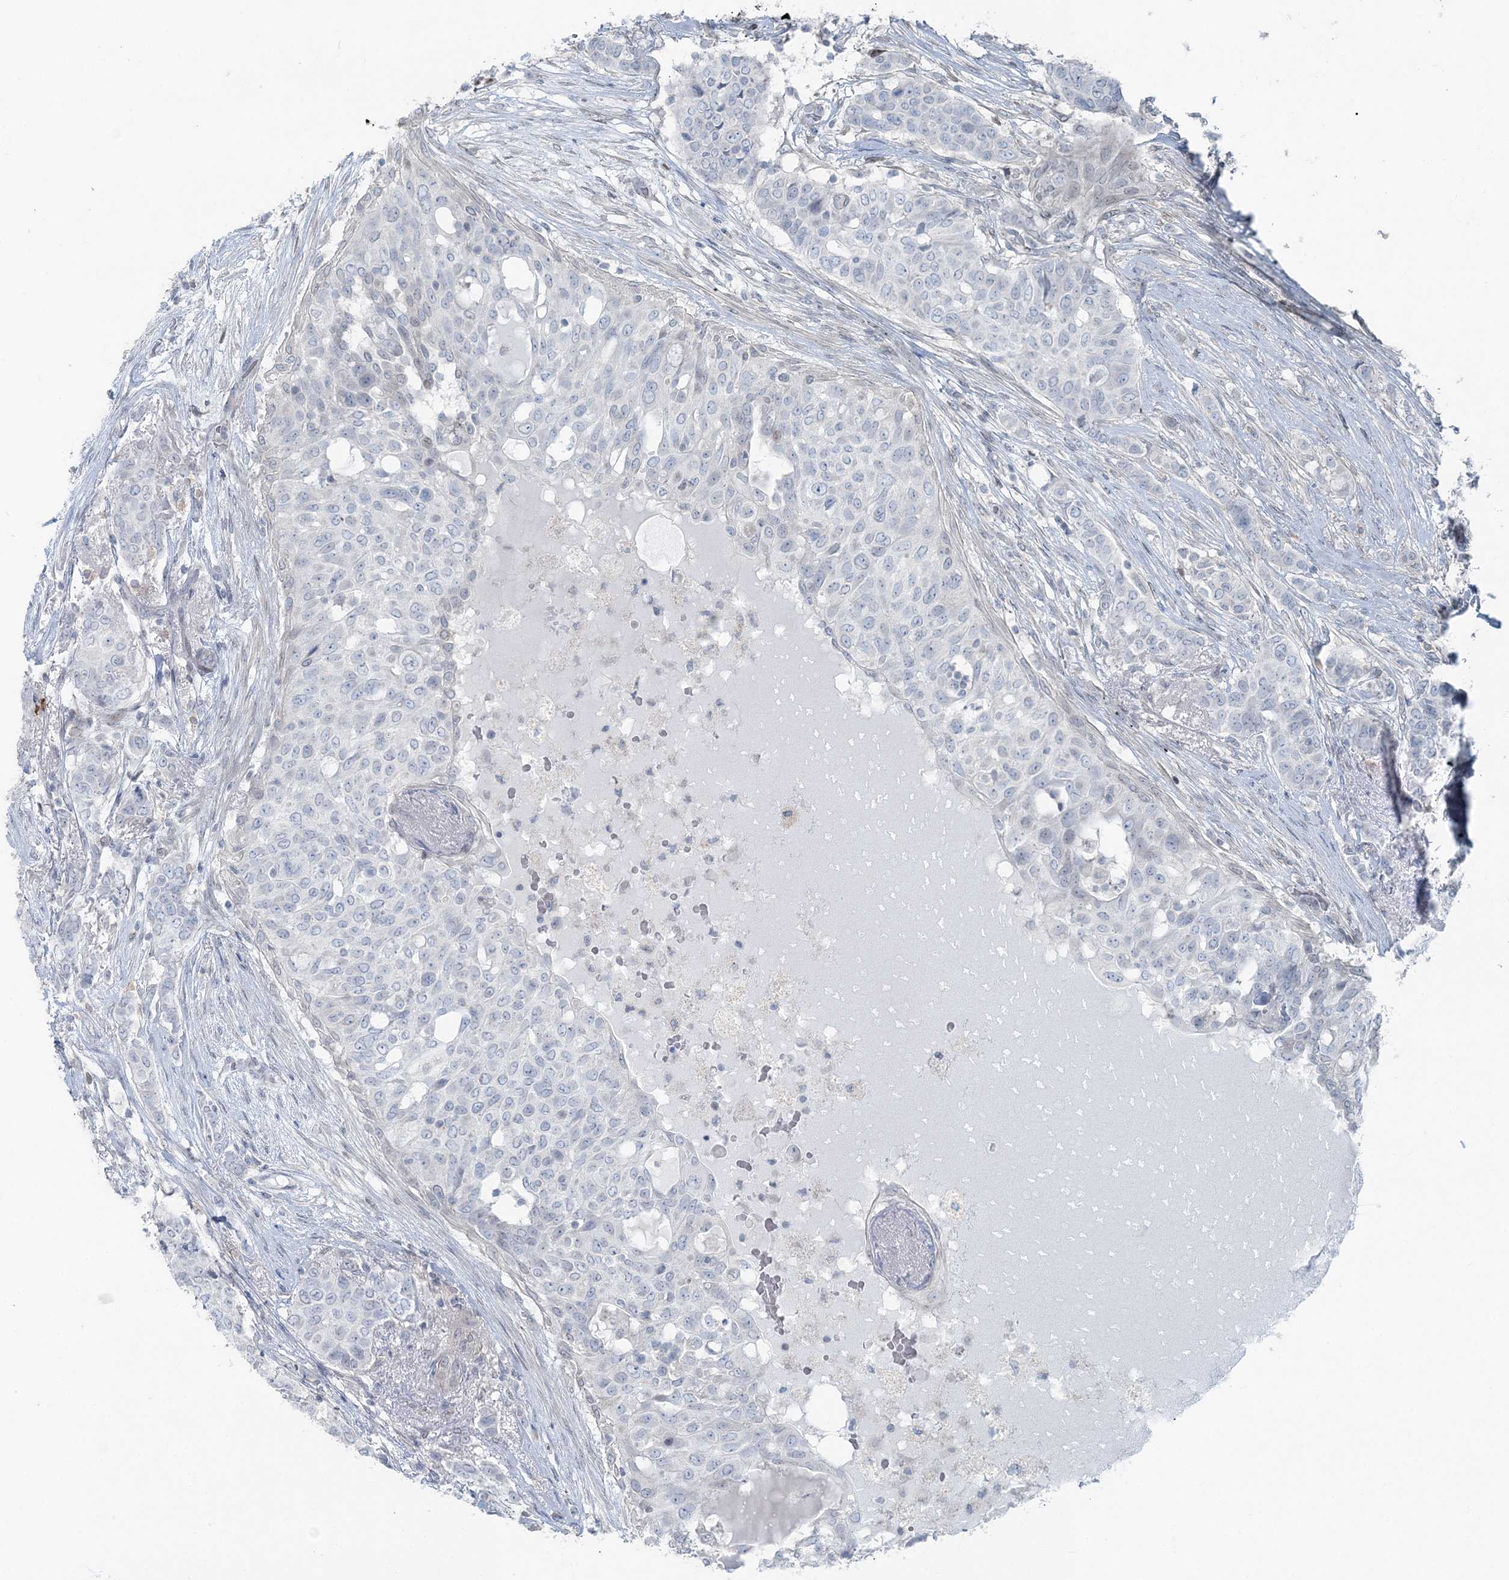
{"staining": {"intensity": "negative", "quantity": "none", "location": "none"}, "tissue": "breast cancer", "cell_type": "Tumor cells", "image_type": "cancer", "snomed": [{"axis": "morphology", "description": "Lobular carcinoma"}, {"axis": "topography", "description": "Breast"}], "caption": "Photomicrograph shows no significant protein staining in tumor cells of breast cancer.", "gene": "FBXL17", "patient": {"sex": "female", "age": 51}}